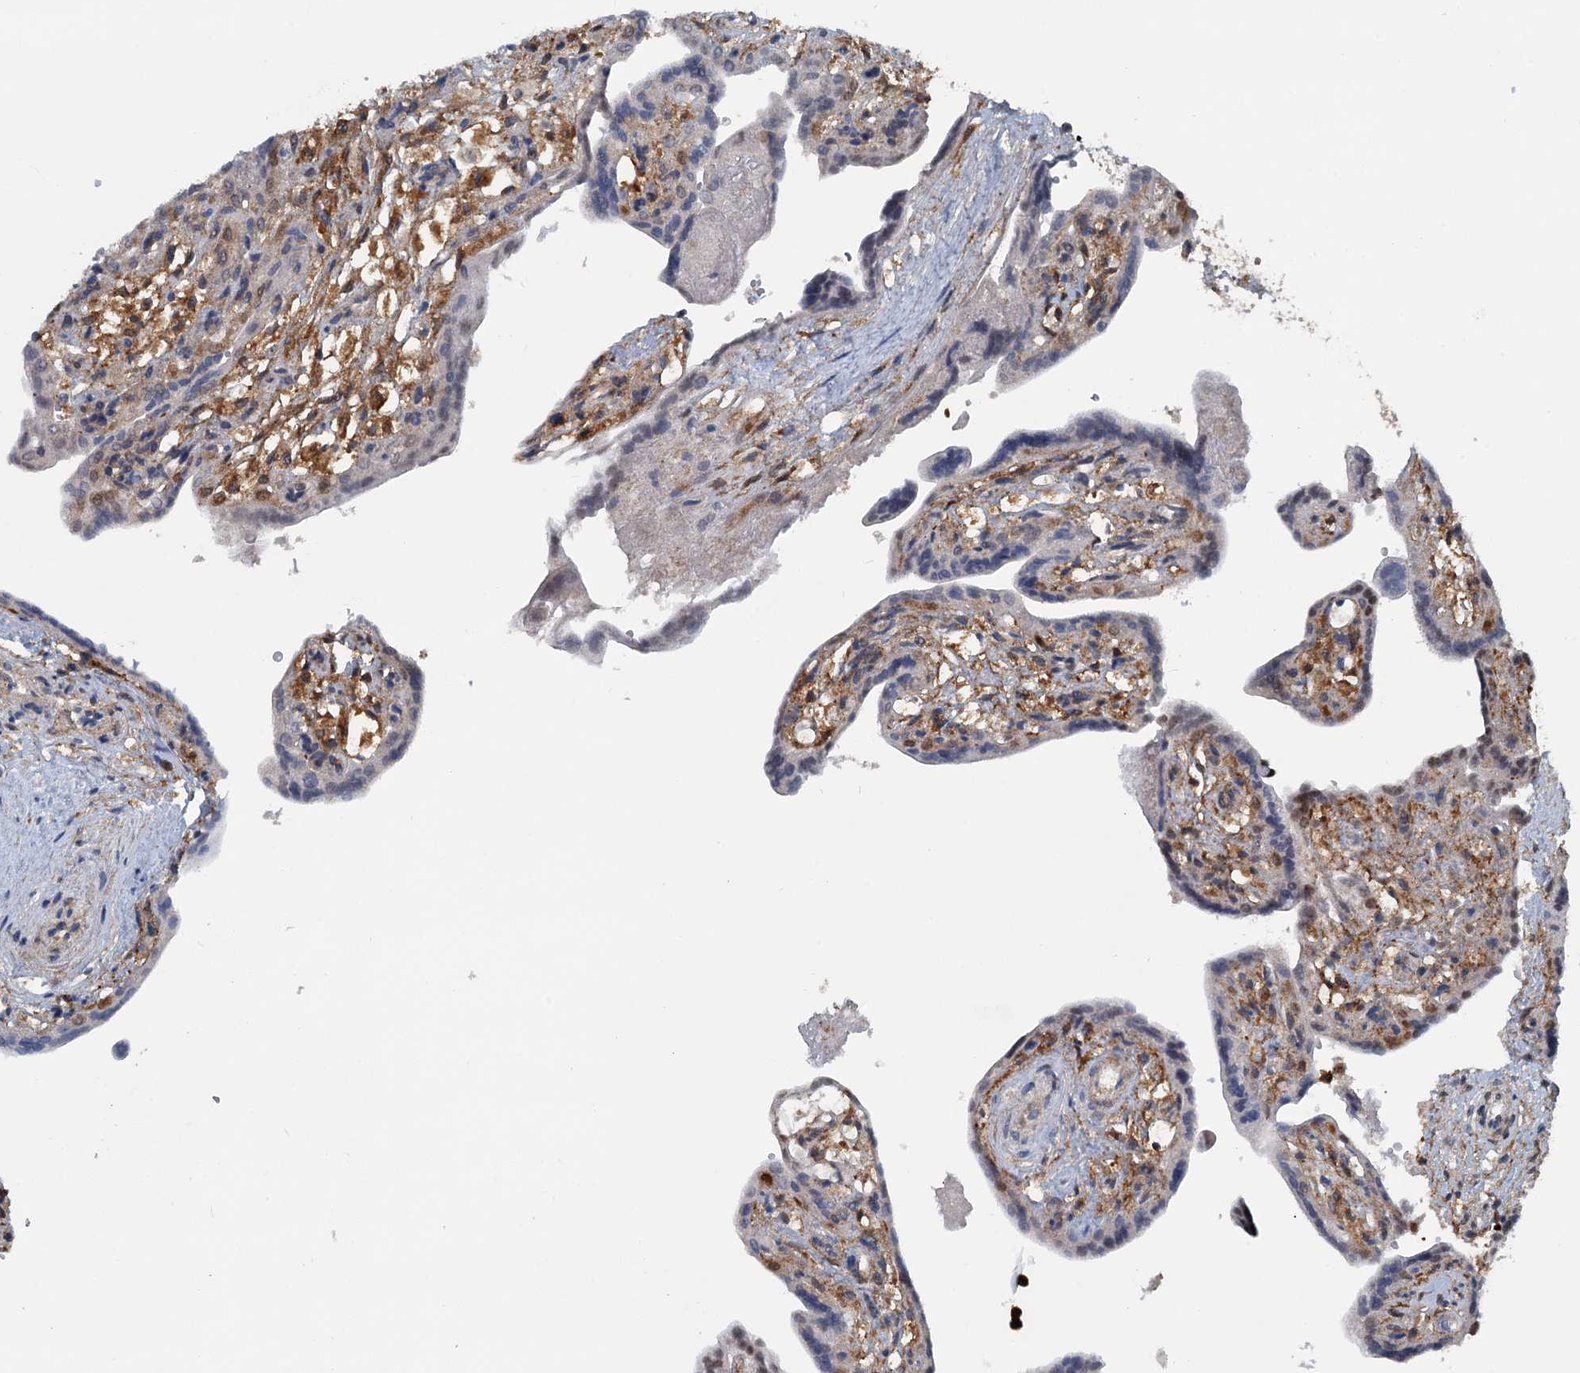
{"staining": {"intensity": "weak", "quantity": "25%-75%", "location": "cytoplasmic/membranous,nuclear"}, "tissue": "placenta", "cell_type": "Trophoblastic cells", "image_type": "normal", "snomed": [{"axis": "morphology", "description": "Normal tissue, NOS"}, {"axis": "topography", "description": "Placenta"}], "caption": "This histopathology image shows immunohistochemistry (IHC) staining of unremarkable placenta, with low weak cytoplasmic/membranous,nuclear expression in approximately 25%-75% of trophoblastic cells.", "gene": "GPI", "patient": {"sex": "female", "age": 37}}